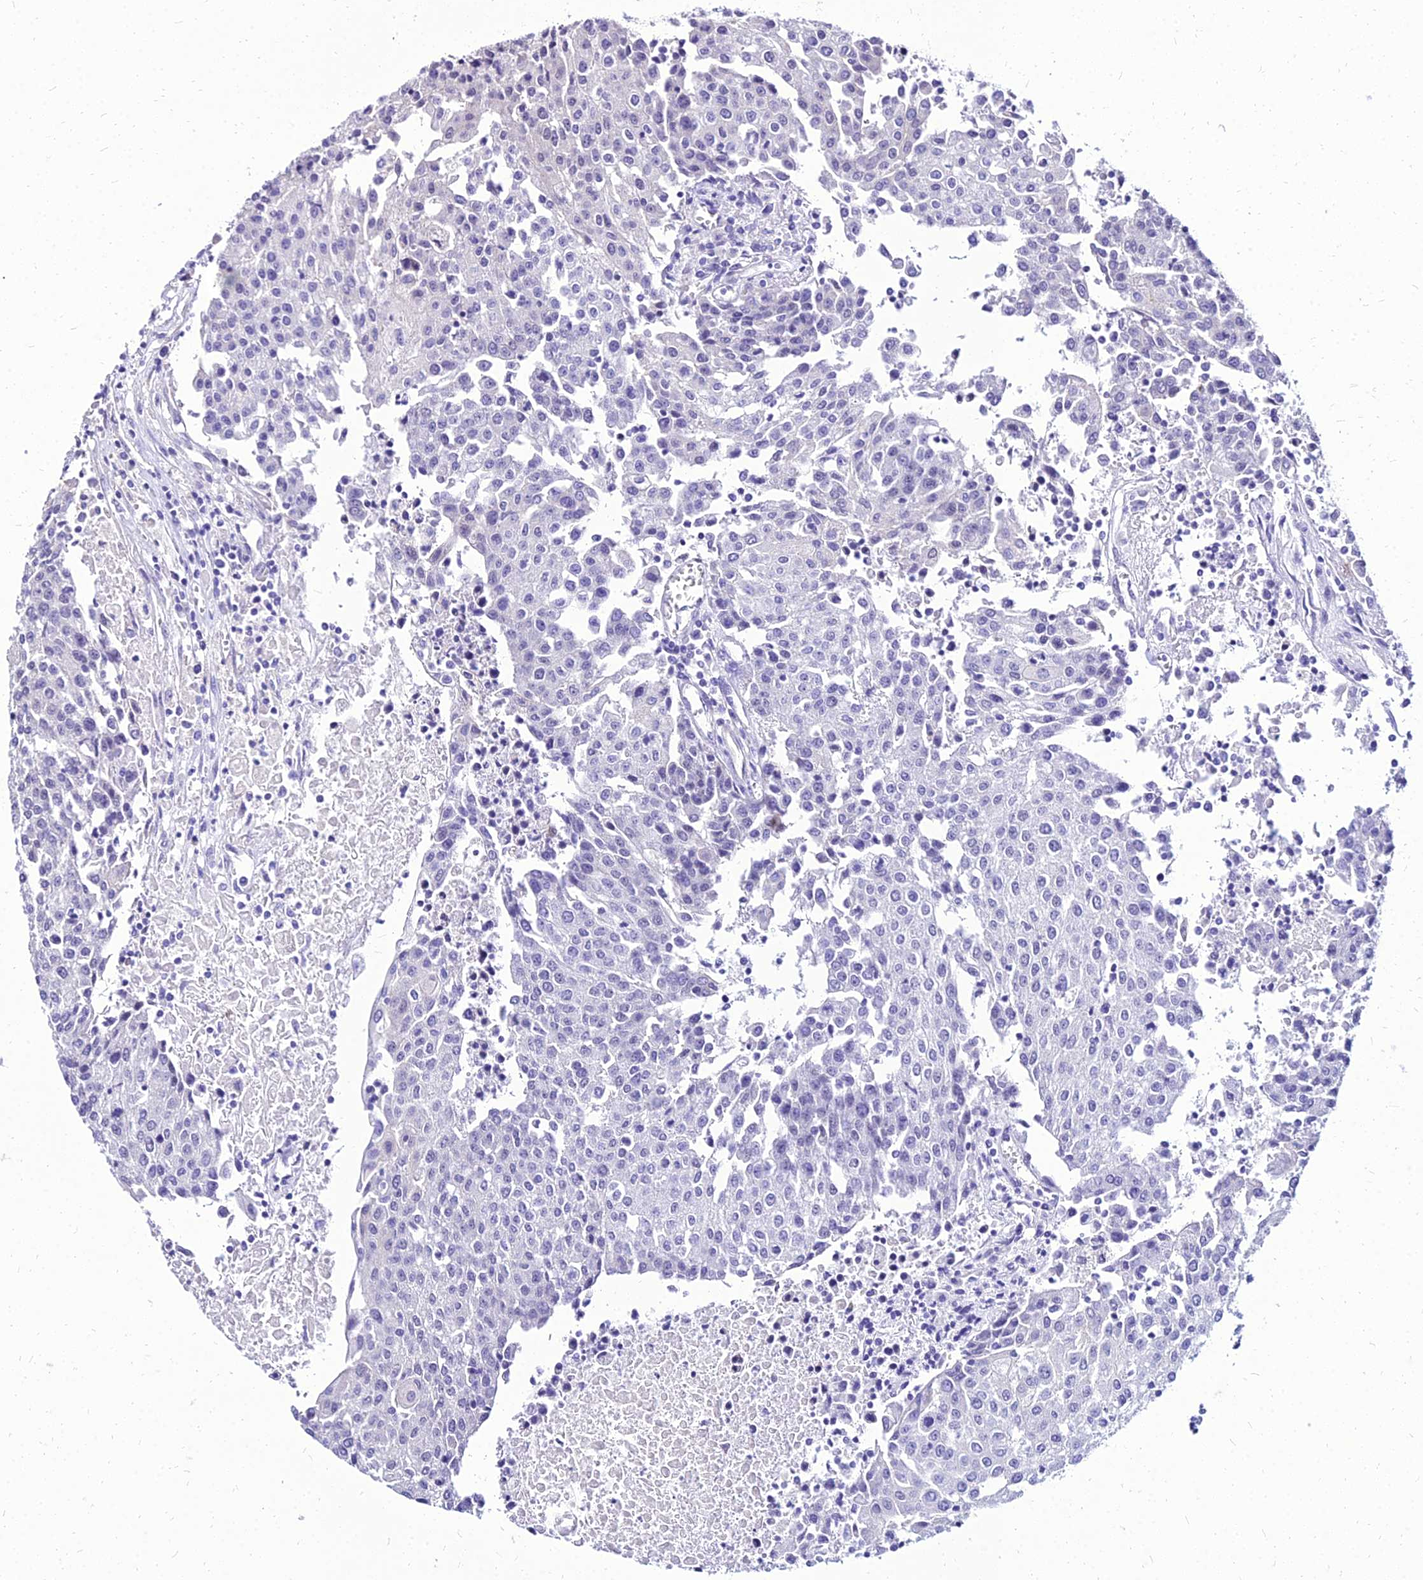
{"staining": {"intensity": "negative", "quantity": "none", "location": "none"}, "tissue": "urothelial cancer", "cell_type": "Tumor cells", "image_type": "cancer", "snomed": [{"axis": "morphology", "description": "Urothelial carcinoma, High grade"}, {"axis": "topography", "description": "Urinary bladder"}], "caption": "An immunohistochemistry histopathology image of urothelial cancer is shown. There is no staining in tumor cells of urothelial cancer.", "gene": "YEATS2", "patient": {"sex": "female", "age": 85}}